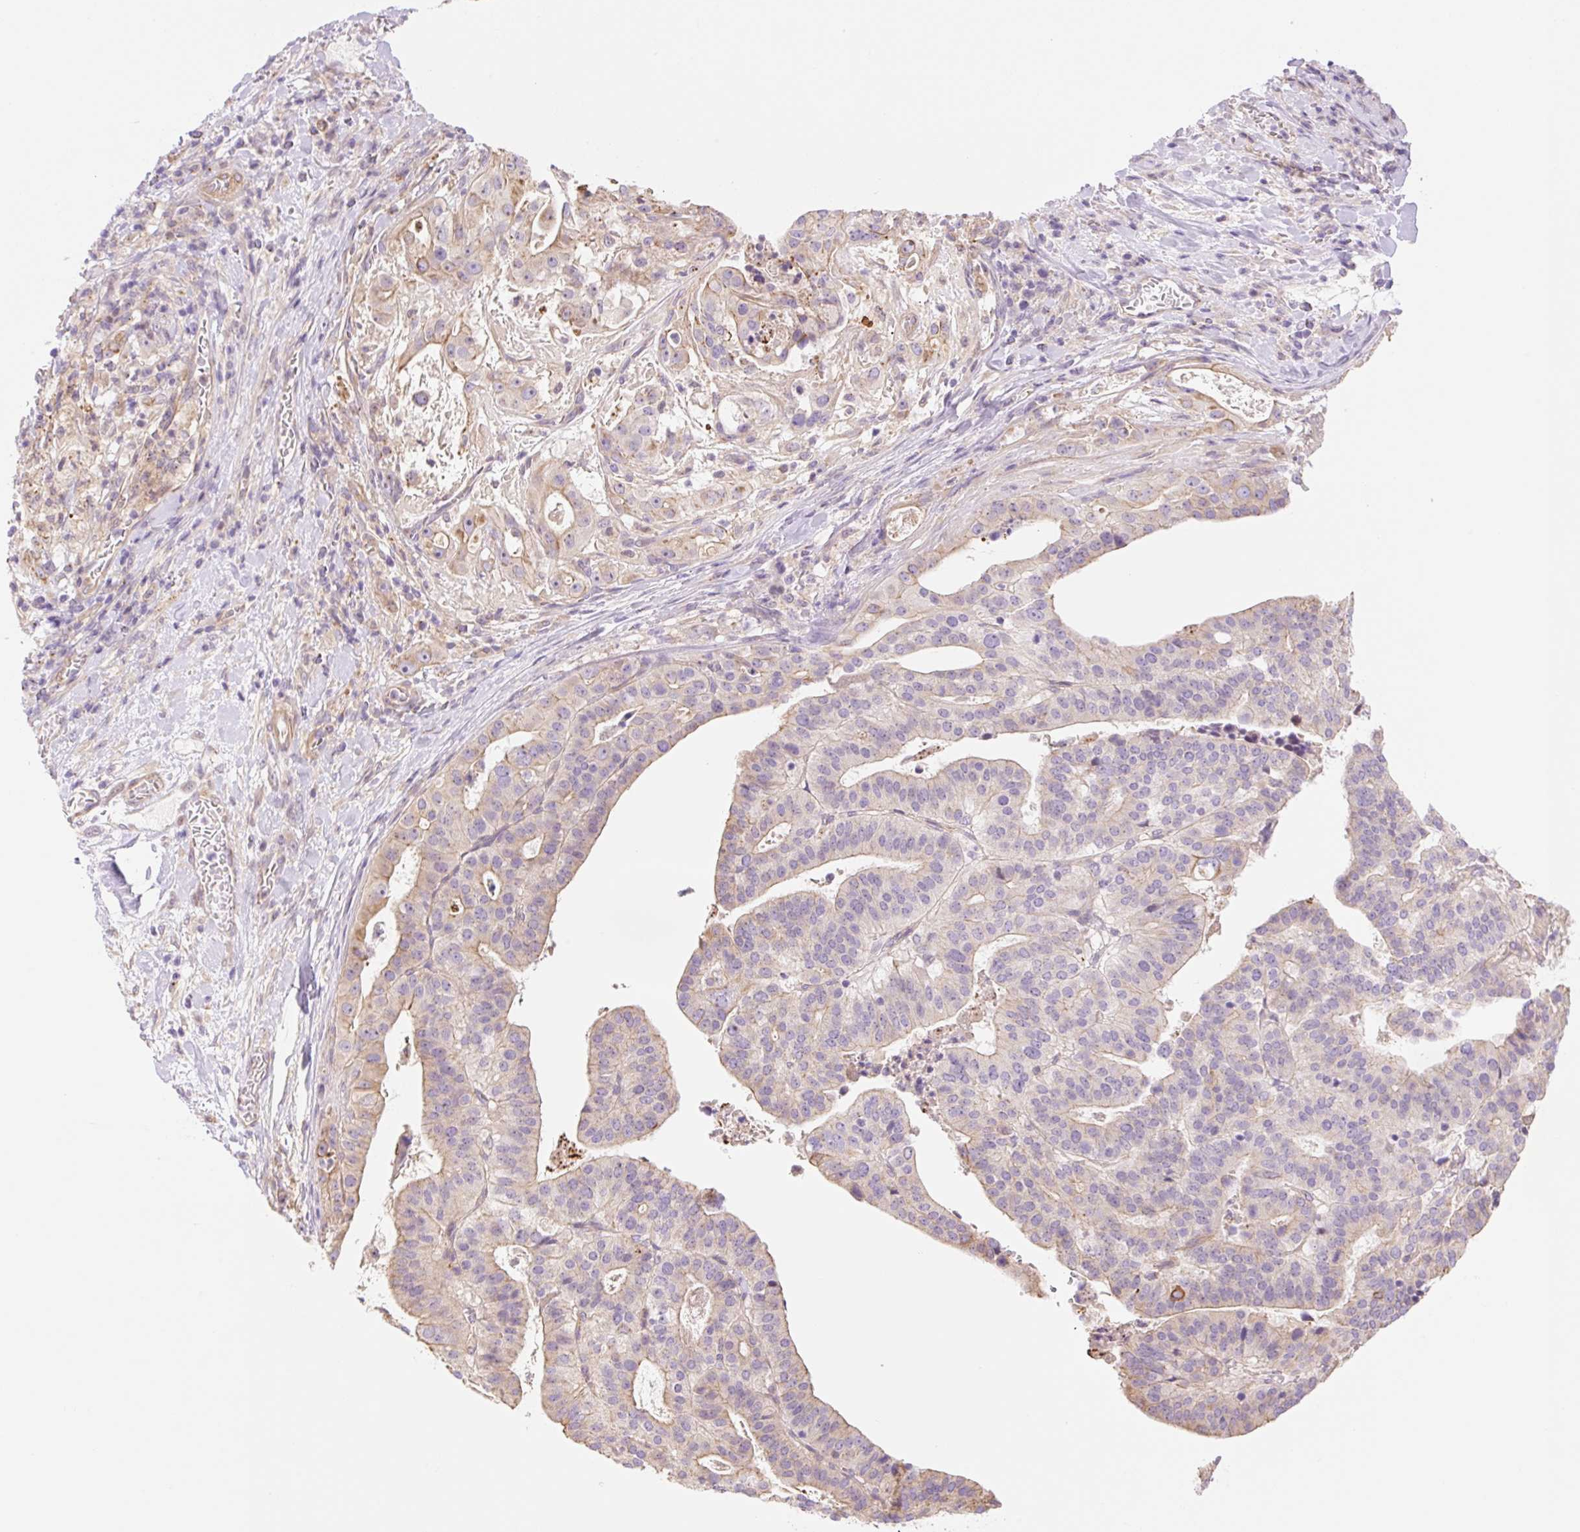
{"staining": {"intensity": "weak", "quantity": "<25%", "location": "cytoplasmic/membranous"}, "tissue": "stomach cancer", "cell_type": "Tumor cells", "image_type": "cancer", "snomed": [{"axis": "morphology", "description": "Adenocarcinoma, NOS"}, {"axis": "topography", "description": "Stomach"}], "caption": "Stomach cancer stained for a protein using immunohistochemistry (IHC) displays no staining tumor cells.", "gene": "NLRP5", "patient": {"sex": "male", "age": 48}}